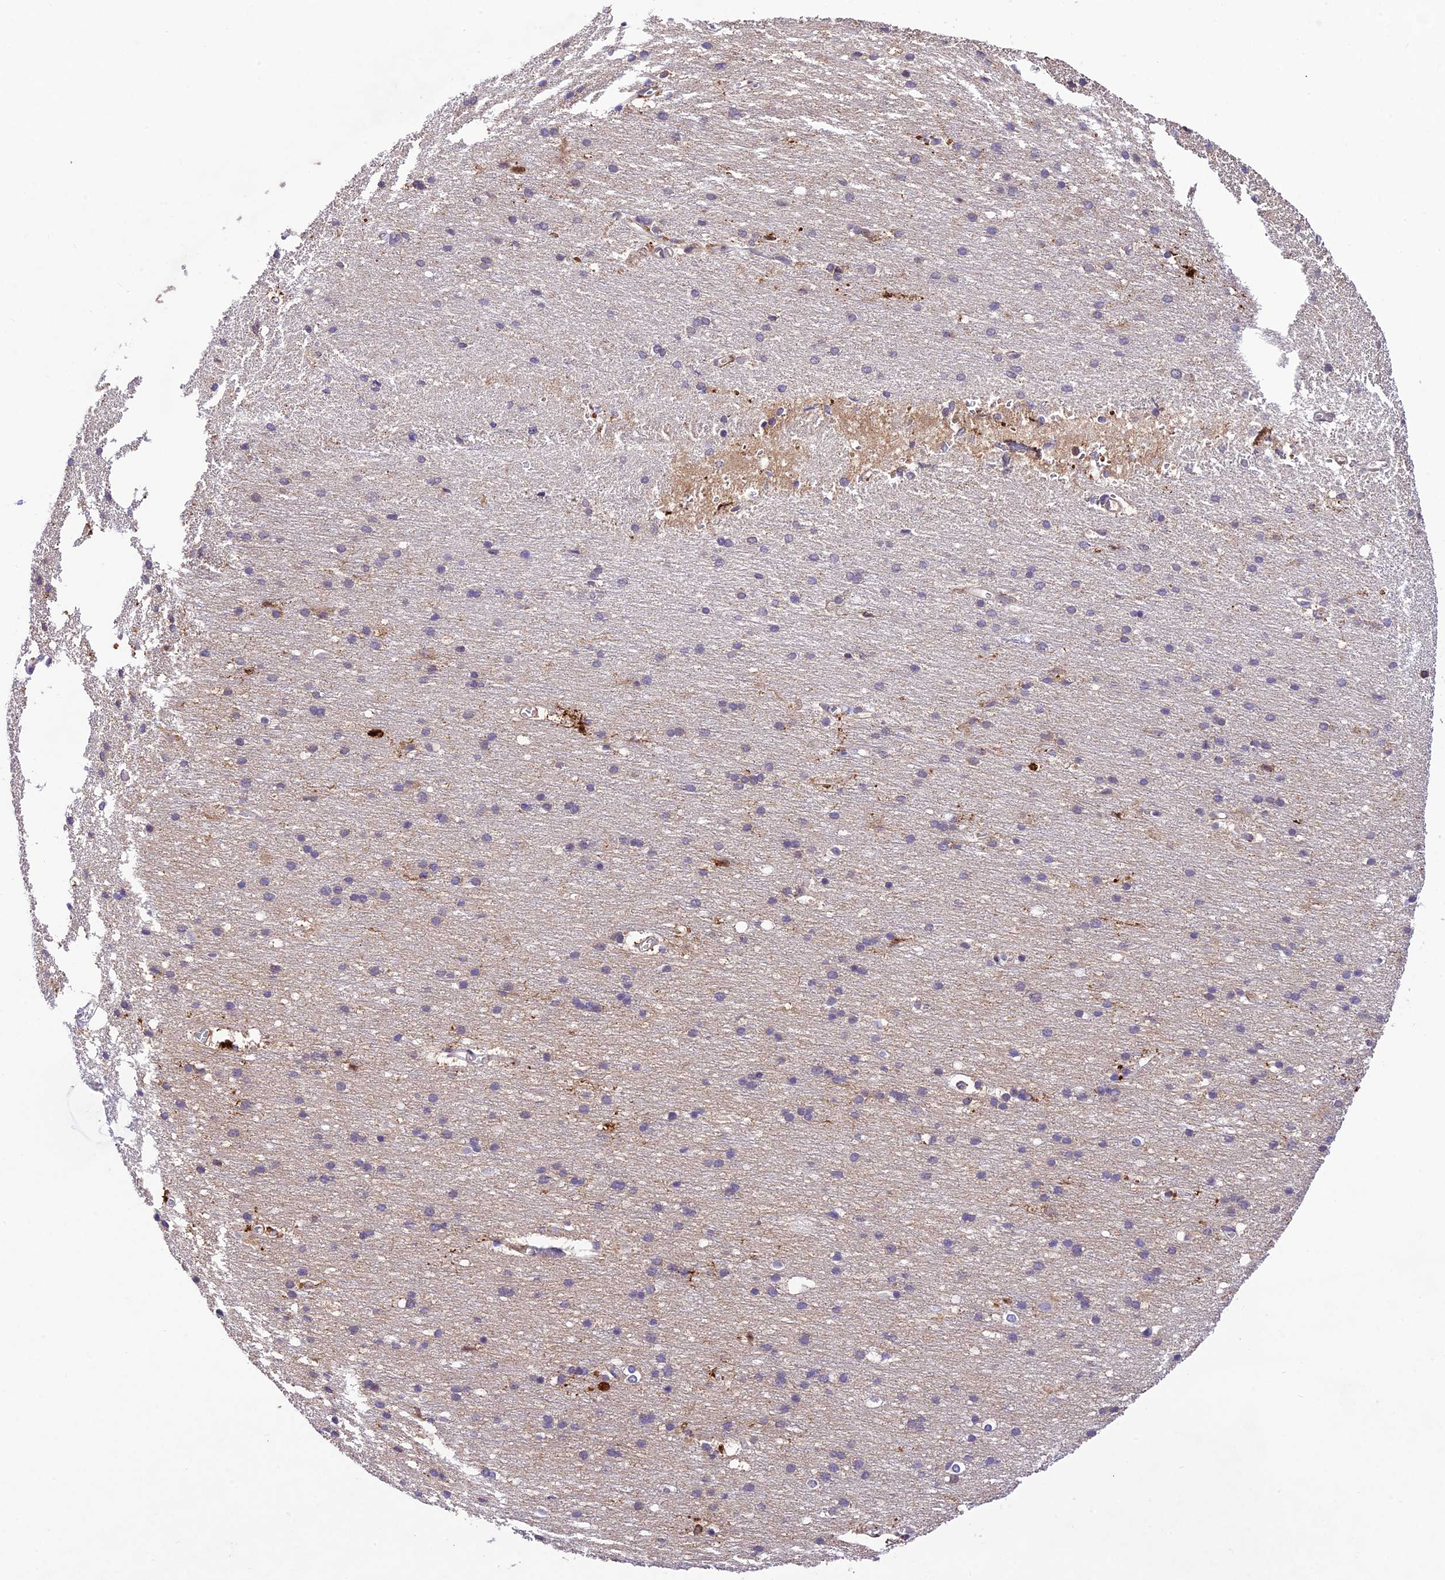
{"staining": {"intensity": "weak", "quantity": "25%-75%", "location": "cytoplasmic/membranous"}, "tissue": "cerebral cortex", "cell_type": "Endothelial cells", "image_type": "normal", "snomed": [{"axis": "morphology", "description": "Normal tissue, NOS"}, {"axis": "topography", "description": "Cerebral cortex"}], "caption": "Immunohistochemistry (IHC) histopathology image of normal cerebral cortex: human cerebral cortex stained using immunohistochemistry (IHC) reveals low levels of weak protein expression localized specifically in the cytoplasmic/membranous of endothelial cells, appearing as a cytoplasmic/membranous brown color.", "gene": "CILP2", "patient": {"sex": "male", "age": 54}}